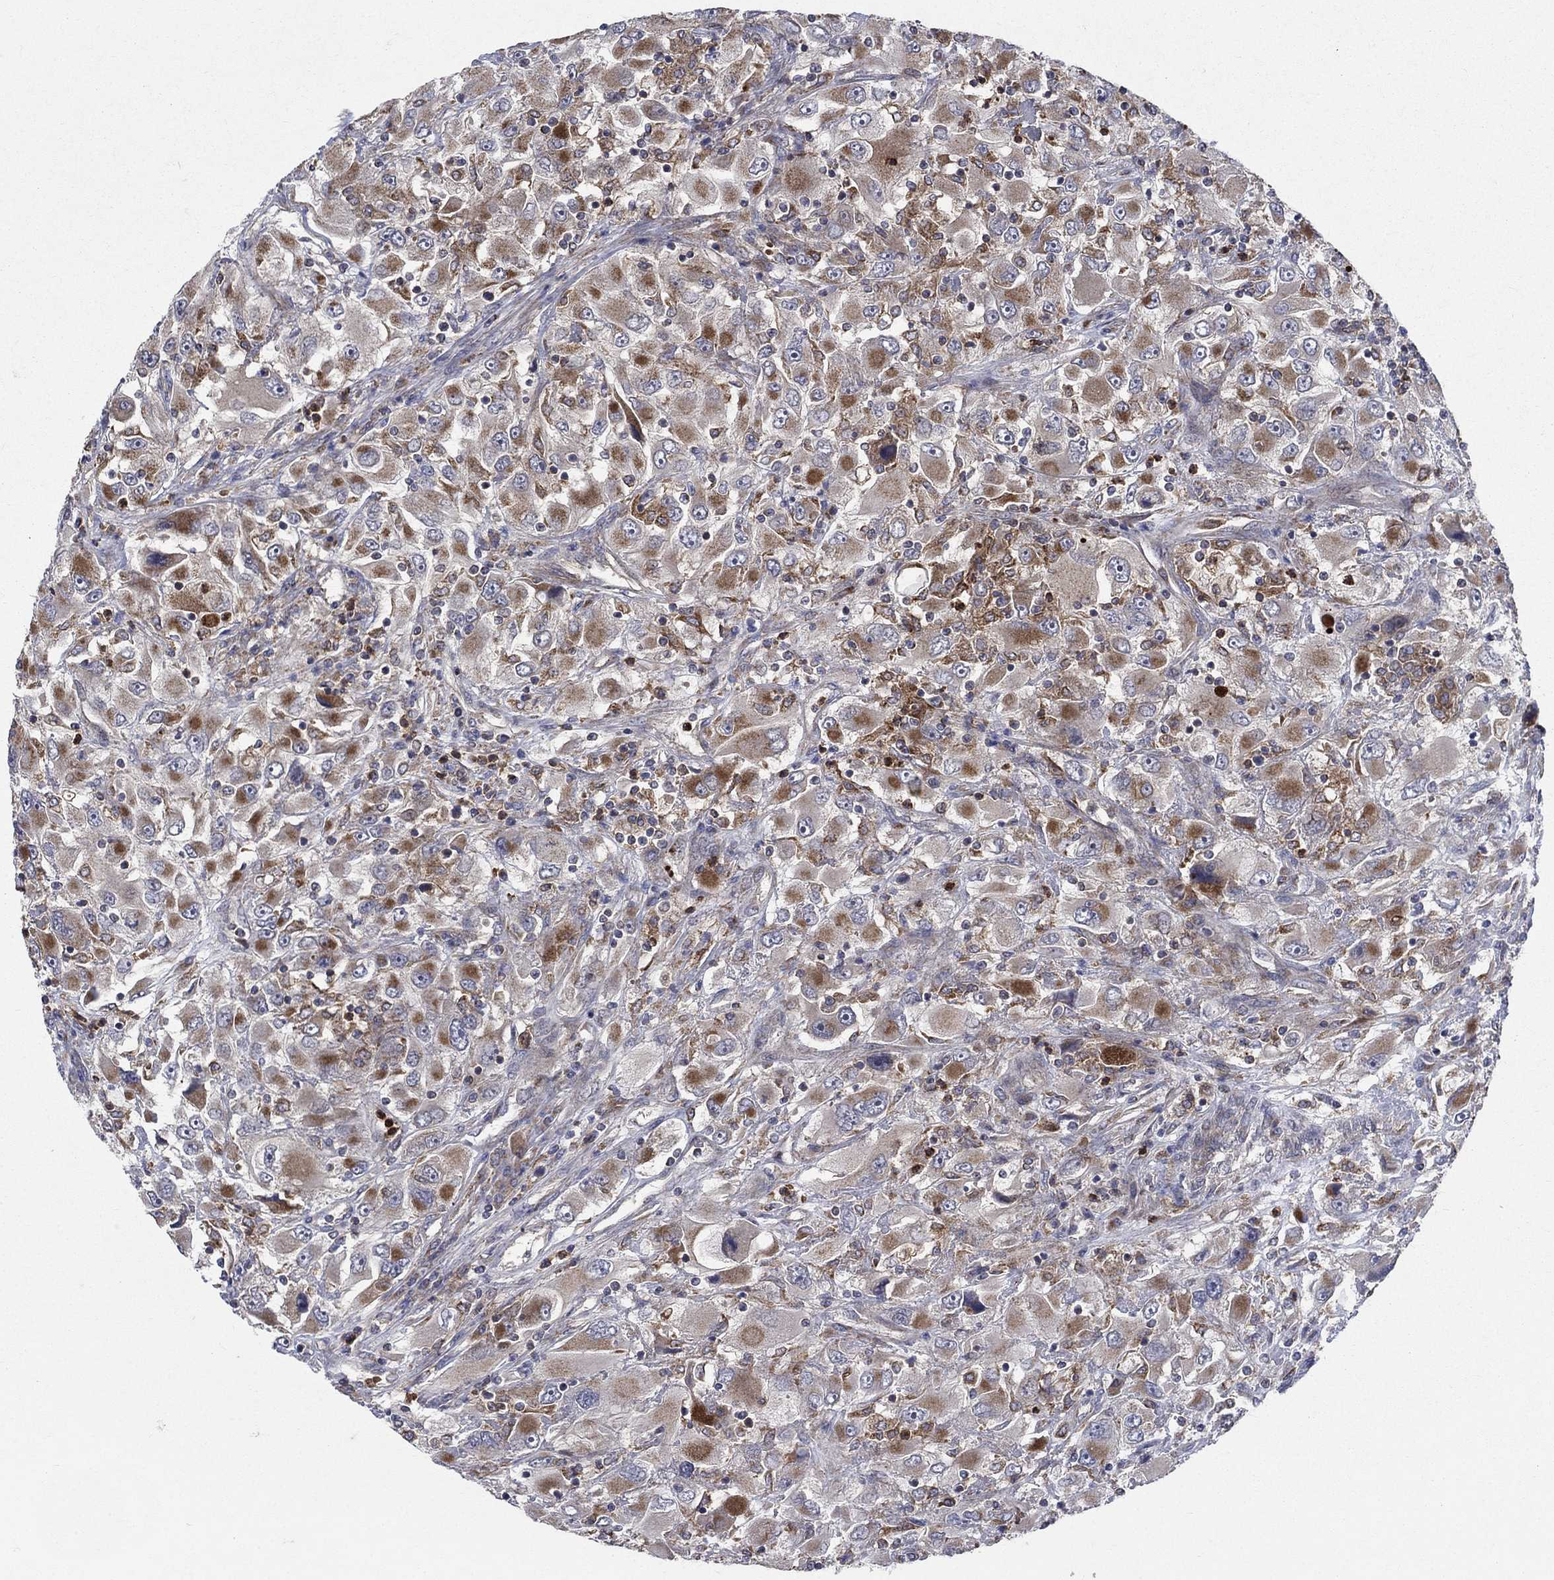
{"staining": {"intensity": "strong", "quantity": "25%-75%", "location": "cytoplasmic/membranous"}, "tissue": "renal cancer", "cell_type": "Tumor cells", "image_type": "cancer", "snomed": [{"axis": "morphology", "description": "Adenocarcinoma, NOS"}, {"axis": "topography", "description": "Kidney"}], "caption": "Strong cytoplasmic/membranous expression is identified in approximately 25%-75% of tumor cells in renal adenocarcinoma. (brown staining indicates protein expression, while blue staining denotes nuclei).", "gene": "RNF19B", "patient": {"sex": "female", "age": 52}}